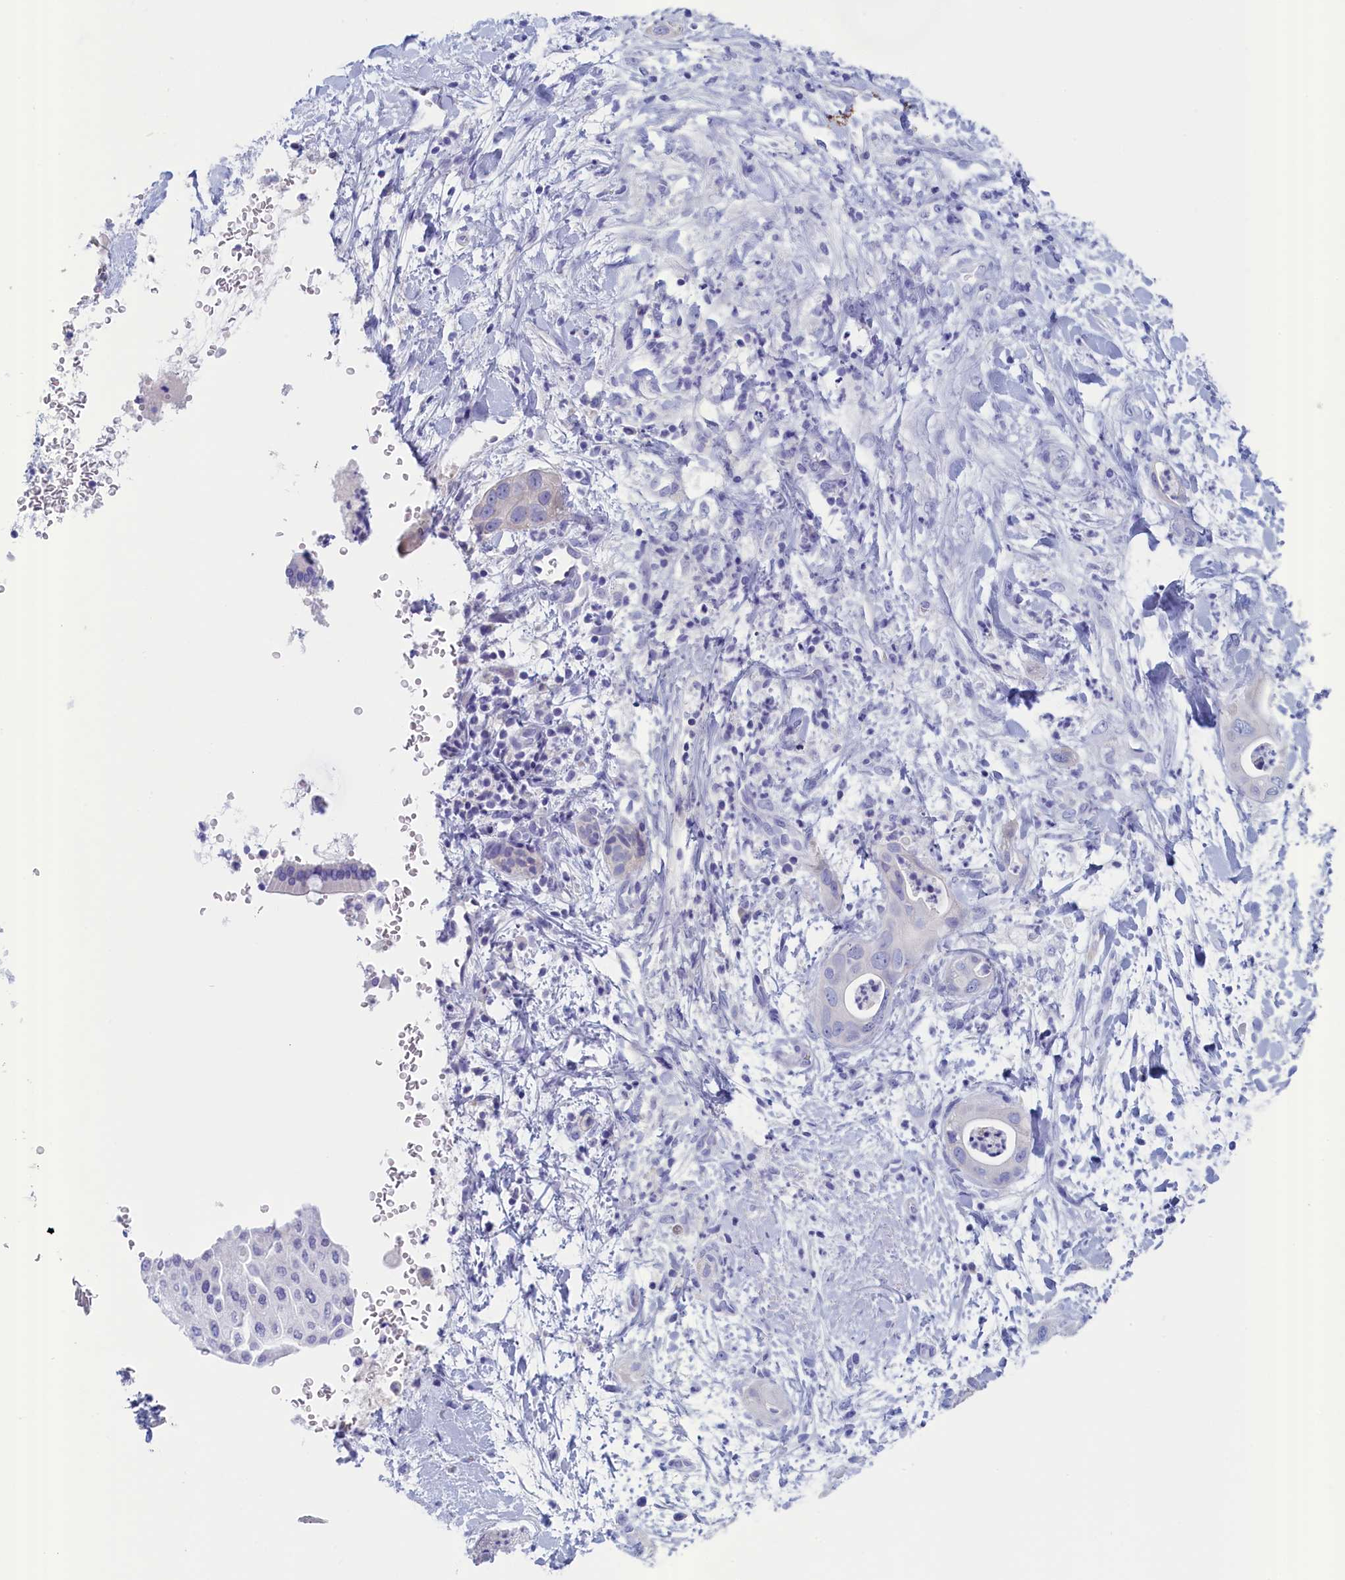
{"staining": {"intensity": "negative", "quantity": "none", "location": "none"}, "tissue": "pancreatic cancer", "cell_type": "Tumor cells", "image_type": "cancer", "snomed": [{"axis": "morphology", "description": "Adenocarcinoma, NOS"}, {"axis": "topography", "description": "Pancreas"}], "caption": "DAB immunohistochemical staining of adenocarcinoma (pancreatic) exhibits no significant expression in tumor cells.", "gene": "ANKRD2", "patient": {"sex": "female", "age": 78}}